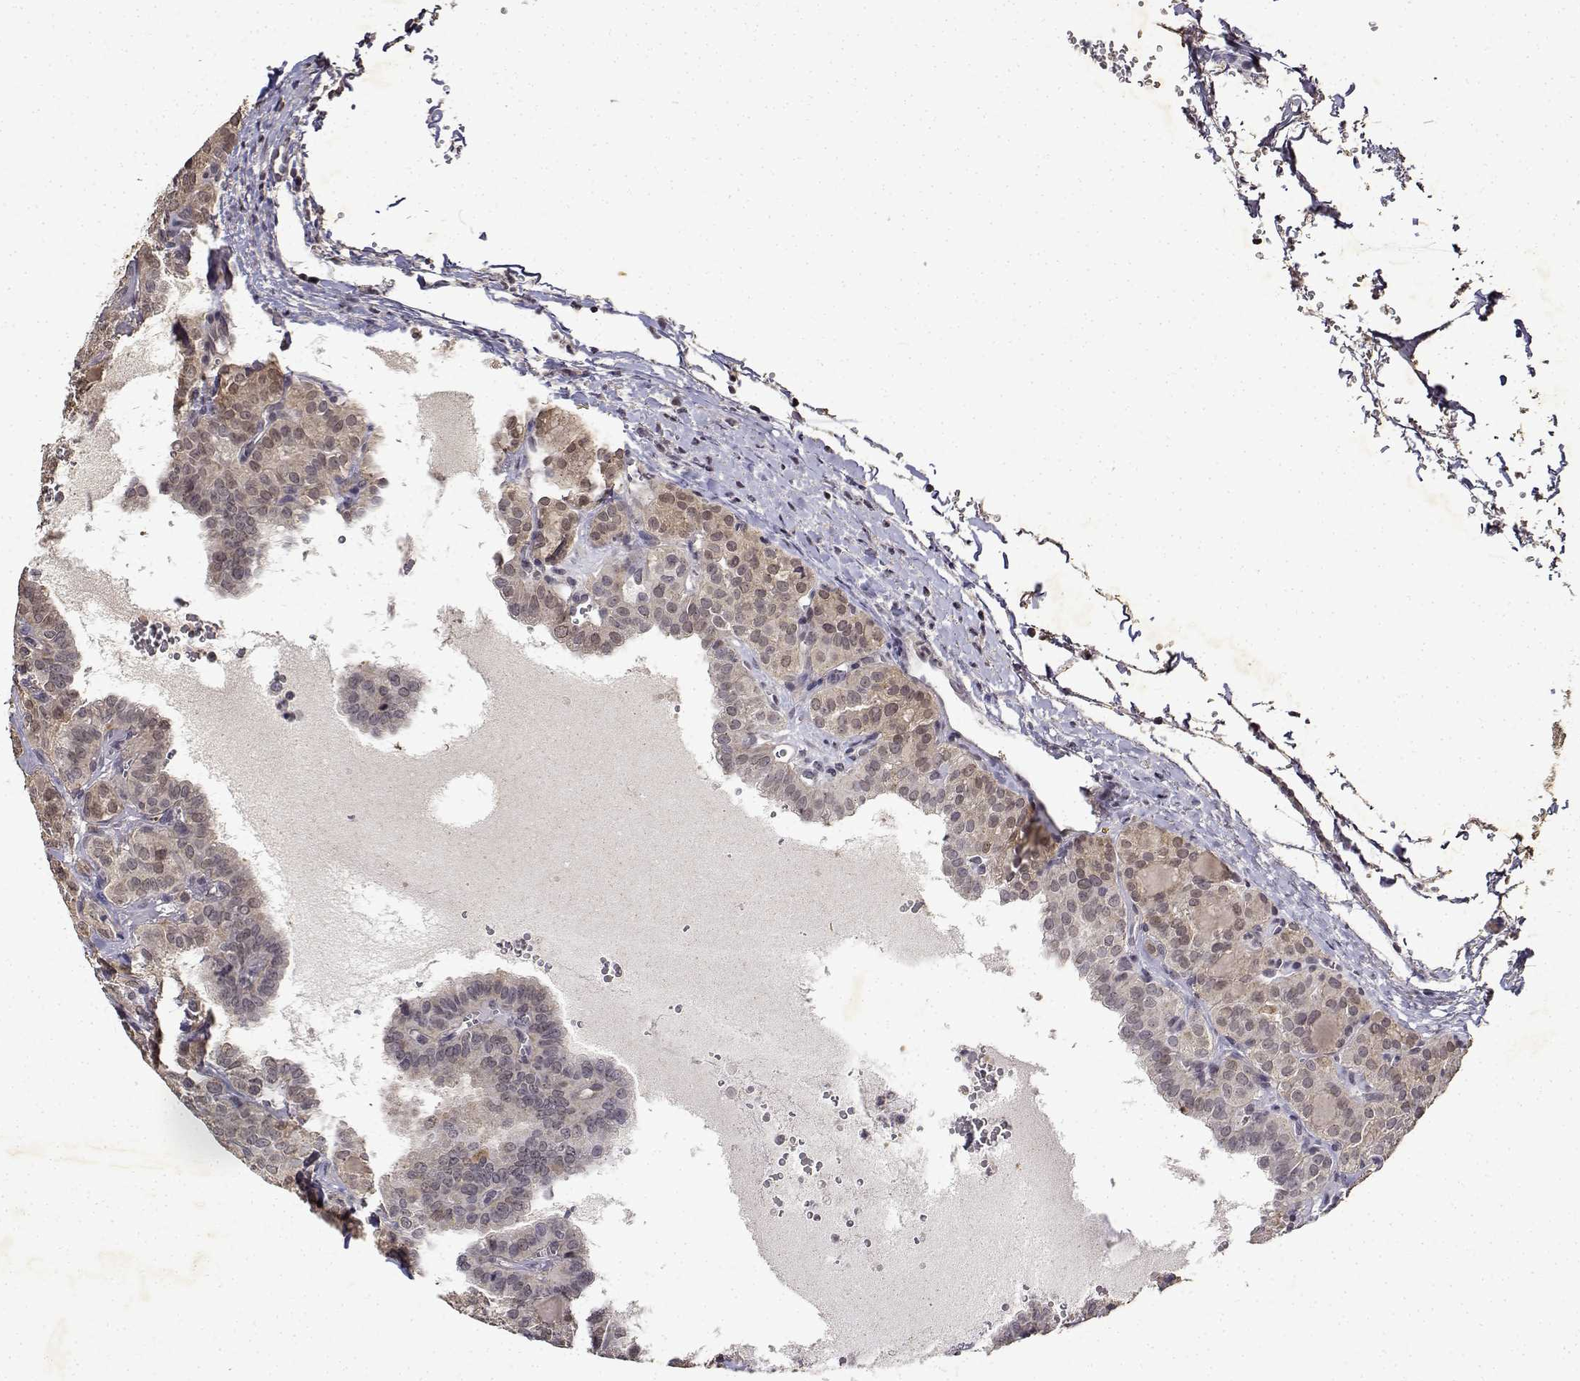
{"staining": {"intensity": "weak", "quantity": ">75%", "location": "cytoplasmic/membranous"}, "tissue": "thyroid cancer", "cell_type": "Tumor cells", "image_type": "cancer", "snomed": [{"axis": "morphology", "description": "Papillary adenocarcinoma, NOS"}, {"axis": "topography", "description": "Thyroid gland"}], "caption": "This is an image of immunohistochemistry (IHC) staining of thyroid cancer (papillary adenocarcinoma), which shows weak expression in the cytoplasmic/membranous of tumor cells.", "gene": "BDNF", "patient": {"sex": "female", "age": 41}}